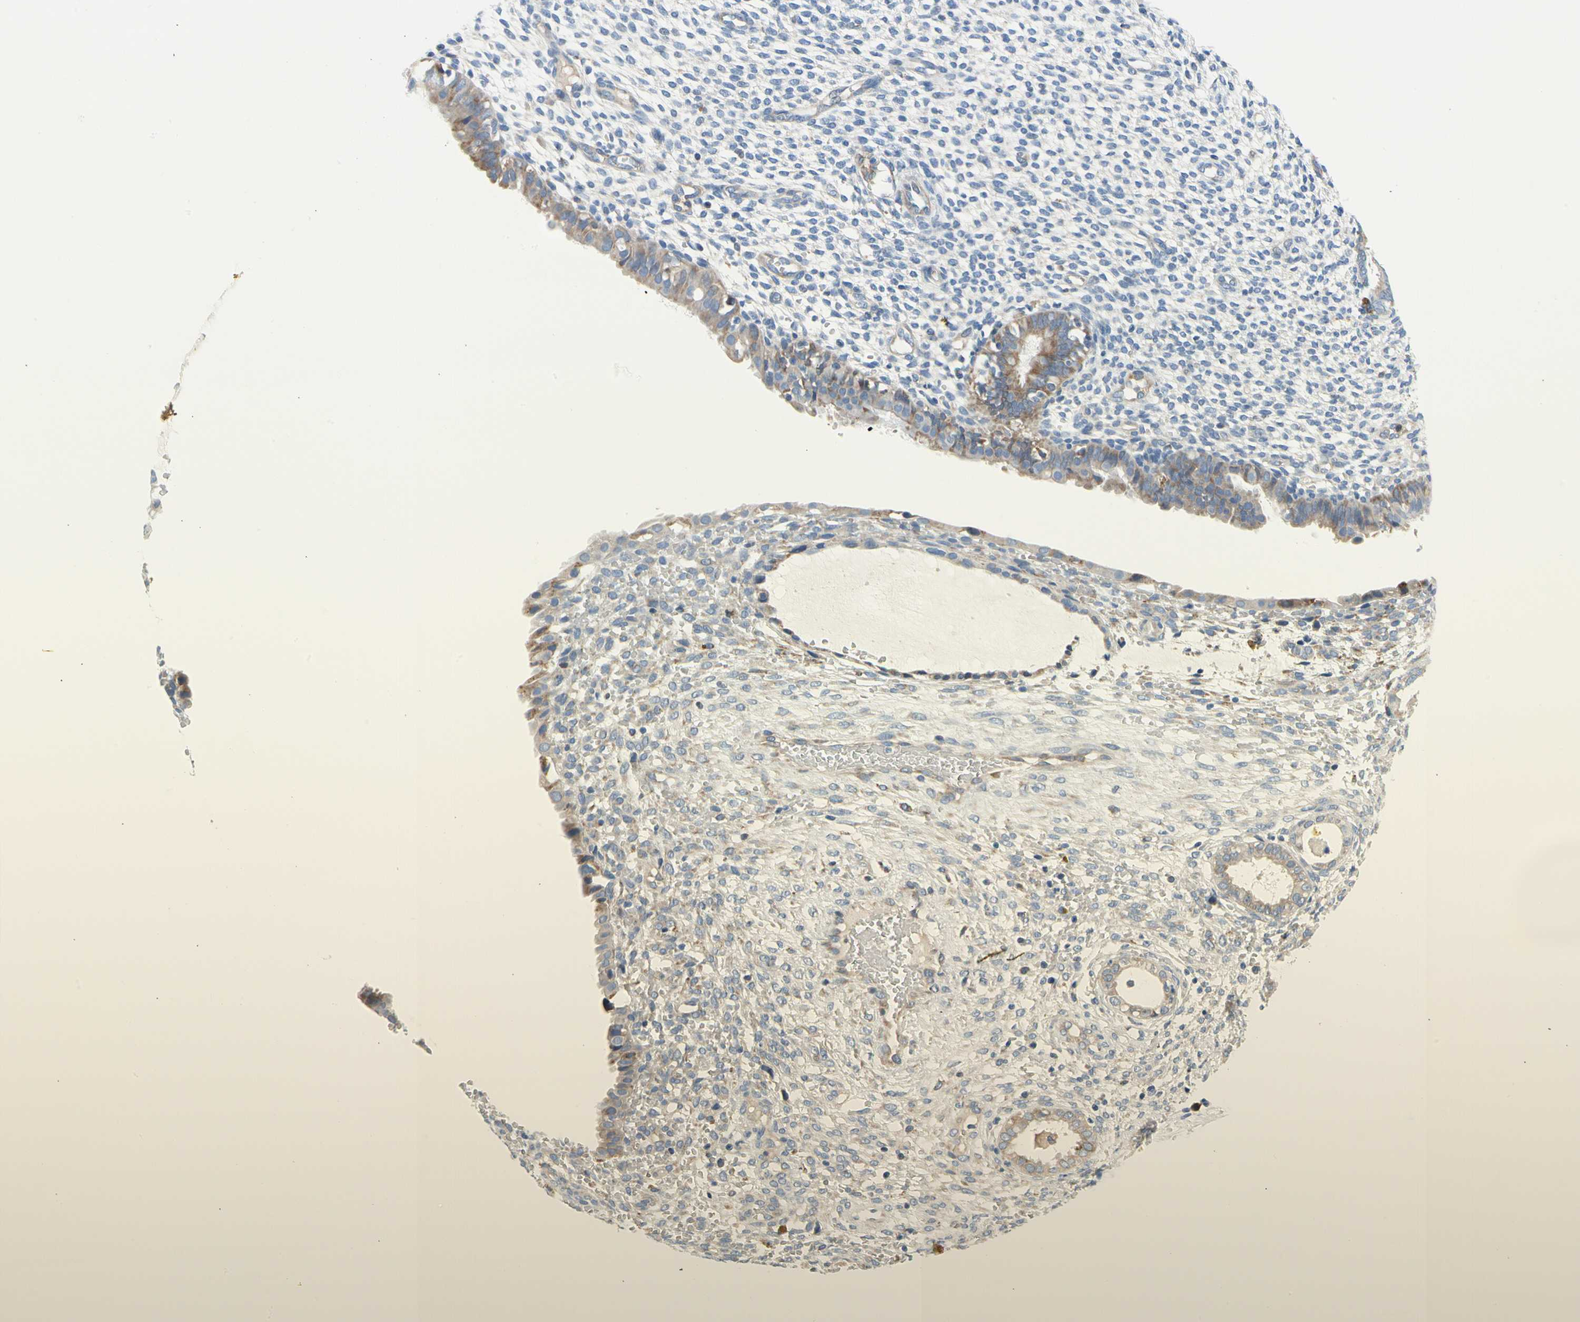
{"staining": {"intensity": "negative", "quantity": "none", "location": "none"}, "tissue": "endometrium", "cell_type": "Cells in endometrial stroma", "image_type": "normal", "snomed": [{"axis": "morphology", "description": "Normal tissue, NOS"}, {"axis": "topography", "description": "Endometrium"}], "caption": "Histopathology image shows no significant protein positivity in cells in endometrial stroma of normal endometrium.", "gene": "STXBP1", "patient": {"sex": "female", "age": 61}}